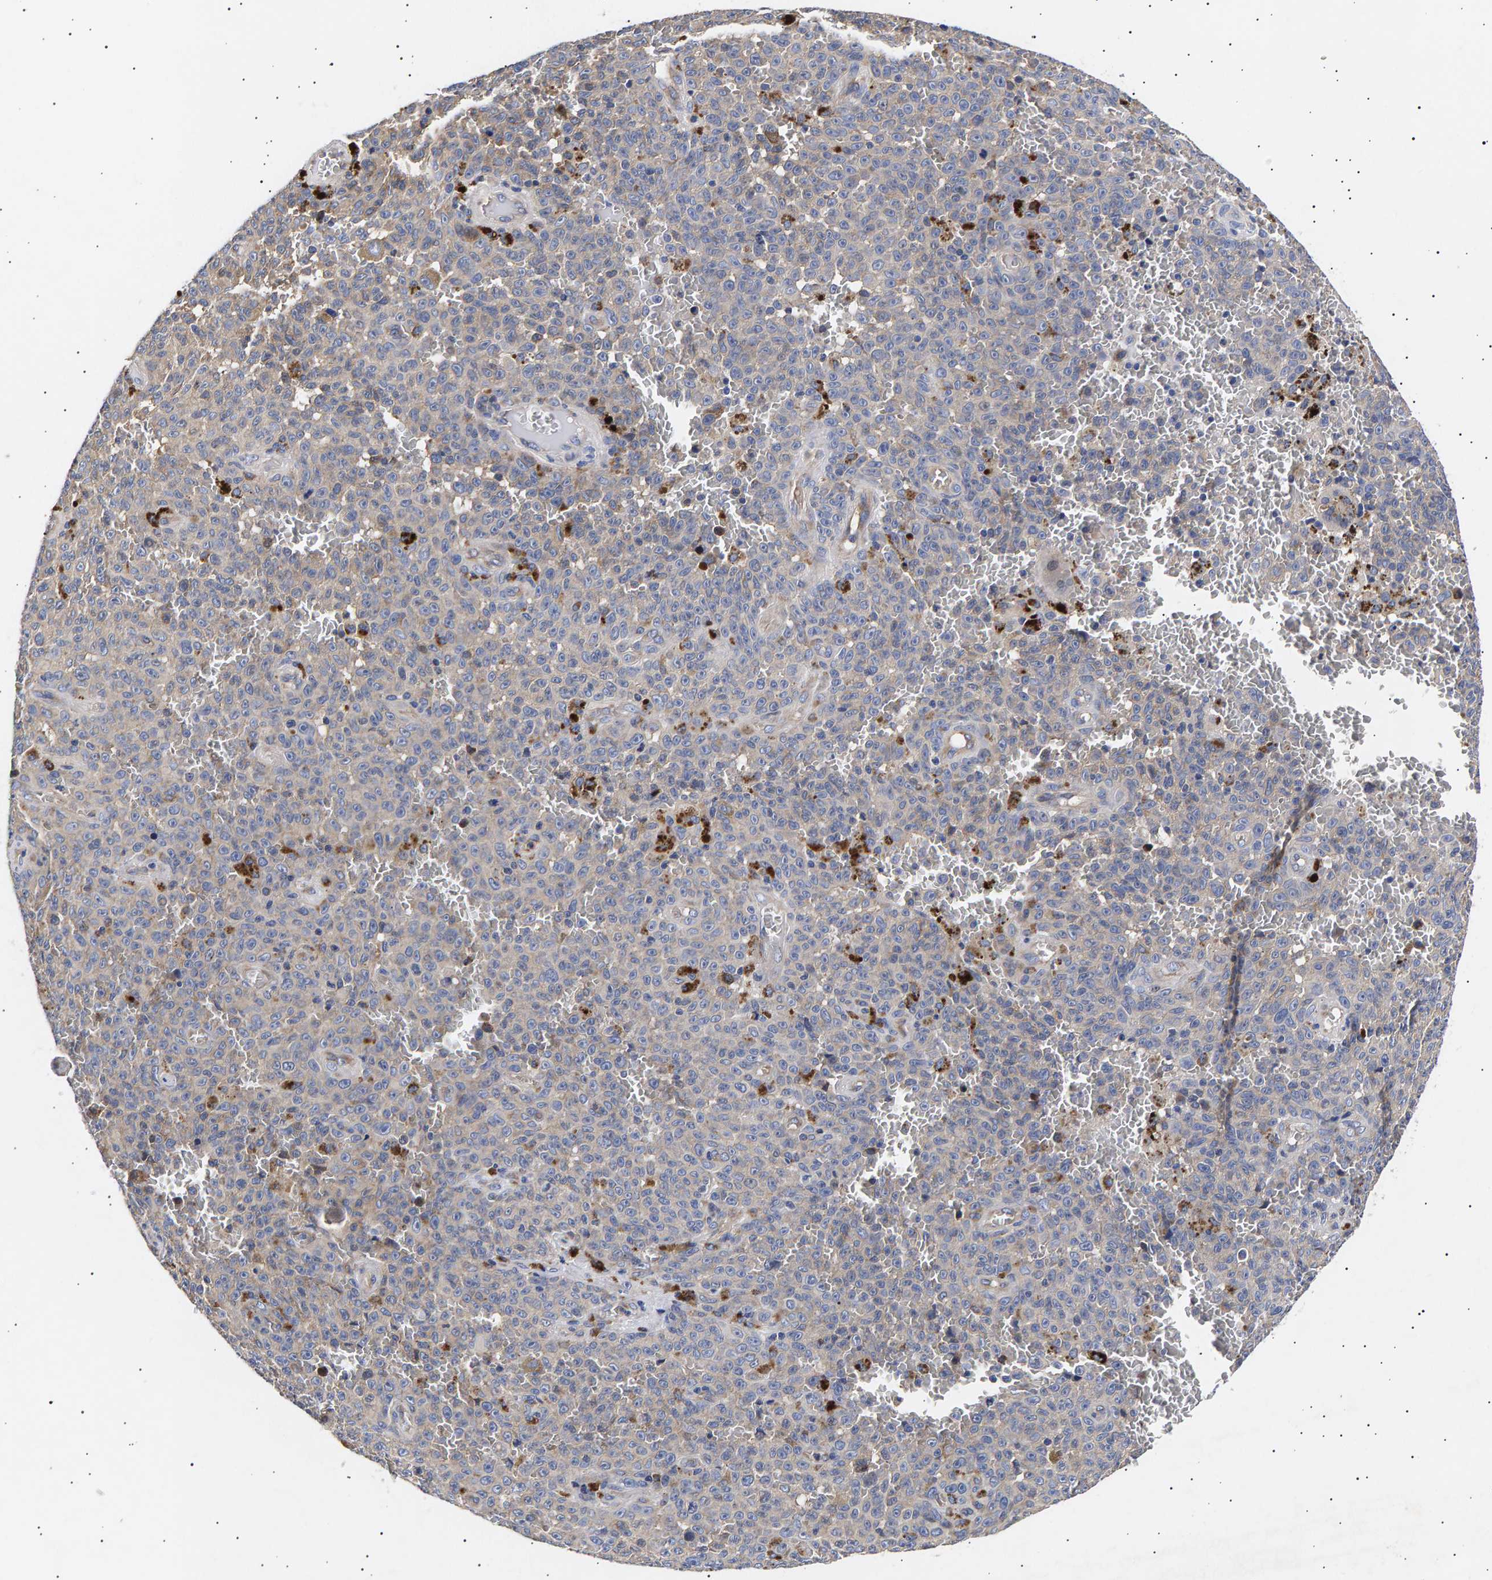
{"staining": {"intensity": "negative", "quantity": "none", "location": "none"}, "tissue": "melanoma", "cell_type": "Tumor cells", "image_type": "cancer", "snomed": [{"axis": "morphology", "description": "Malignant melanoma, NOS"}, {"axis": "topography", "description": "Skin"}], "caption": "High magnification brightfield microscopy of malignant melanoma stained with DAB (3,3'-diaminobenzidine) (brown) and counterstained with hematoxylin (blue): tumor cells show no significant expression.", "gene": "ANKRD40", "patient": {"sex": "female", "age": 82}}